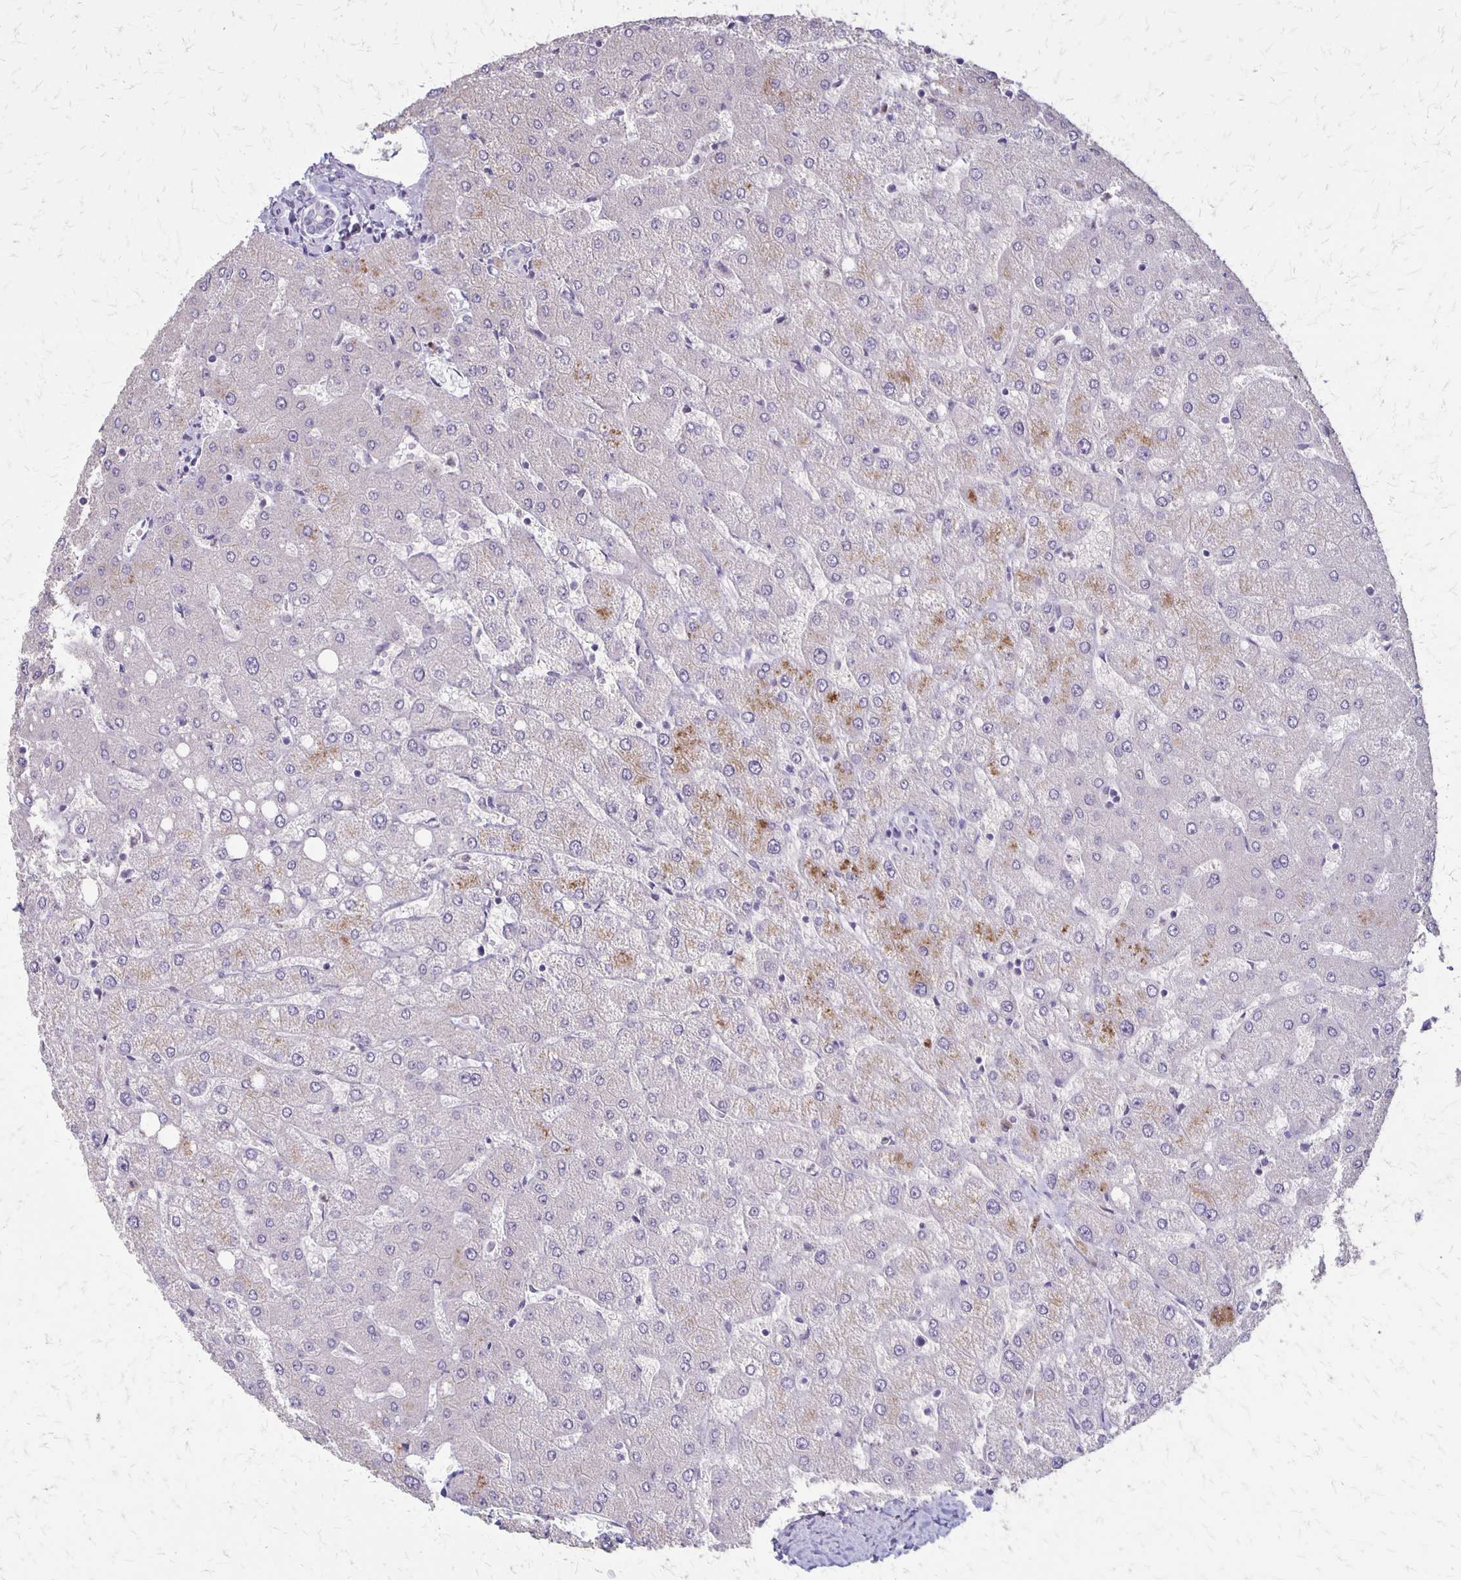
{"staining": {"intensity": "negative", "quantity": "none", "location": "none"}, "tissue": "liver", "cell_type": "Cholangiocytes", "image_type": "normal", "snomed": [{"axis": "morphology", "description": "Normal tissue, NOS"}, {"axis": "topography", "description": "Liver"}], "caption": "Immunohistochemistry (IHC) image of normal liver: human liver stained with DAB (3,3'-diaminobenzidine) shows no significant protein expression in cholangiocytes.", "gene": "SEPTIN5", "patient": {"sex": "female", "age": 54}}